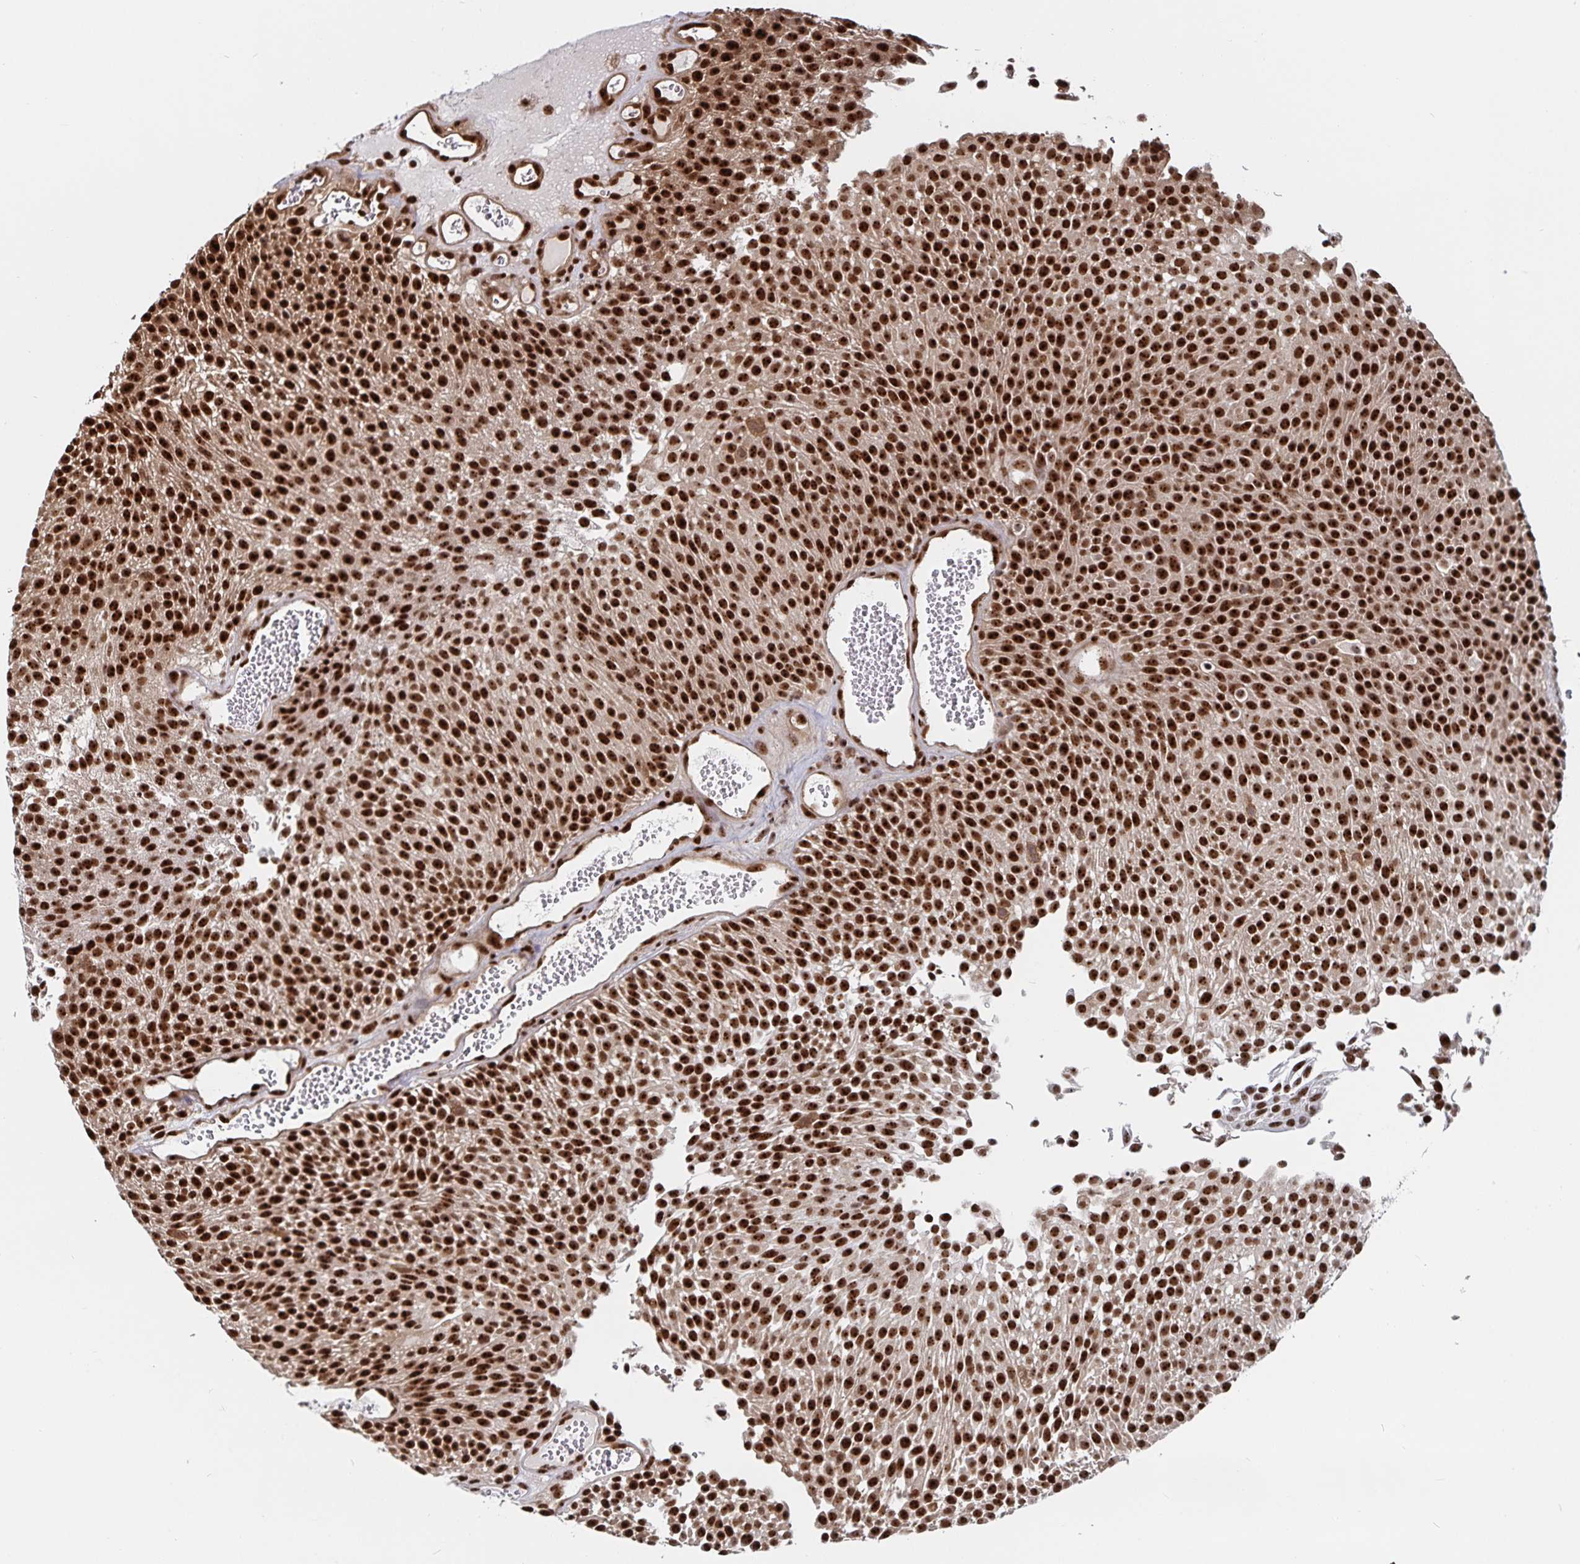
{"staining": {"intensity": "strong", "quantity": ">75%", "location": "nuclear"}, "tissue": "urothelial cancer", "cell_type": "Tumor cells", "image_type": "cancer", "snomed": [{"axis": "morphology", "description": "Urothelial carcinoma, Low grade"}, {"axis": "topography", "description": "Urinary bladder"}], "caption": "IHC staining of low-grade urothelial carcinoma, which shows high levels of strong nuclear staining in about >75% of tumor cells indicating strong nuclear protein staining. The staining was performed using DAB (3,3'-diaminobenzidine) (brown) for protein detection and nuclei were counterstained in hematoxylin (blue).", "gene": "LAS1L", "patient": {"sex": "female", "age": 79}}